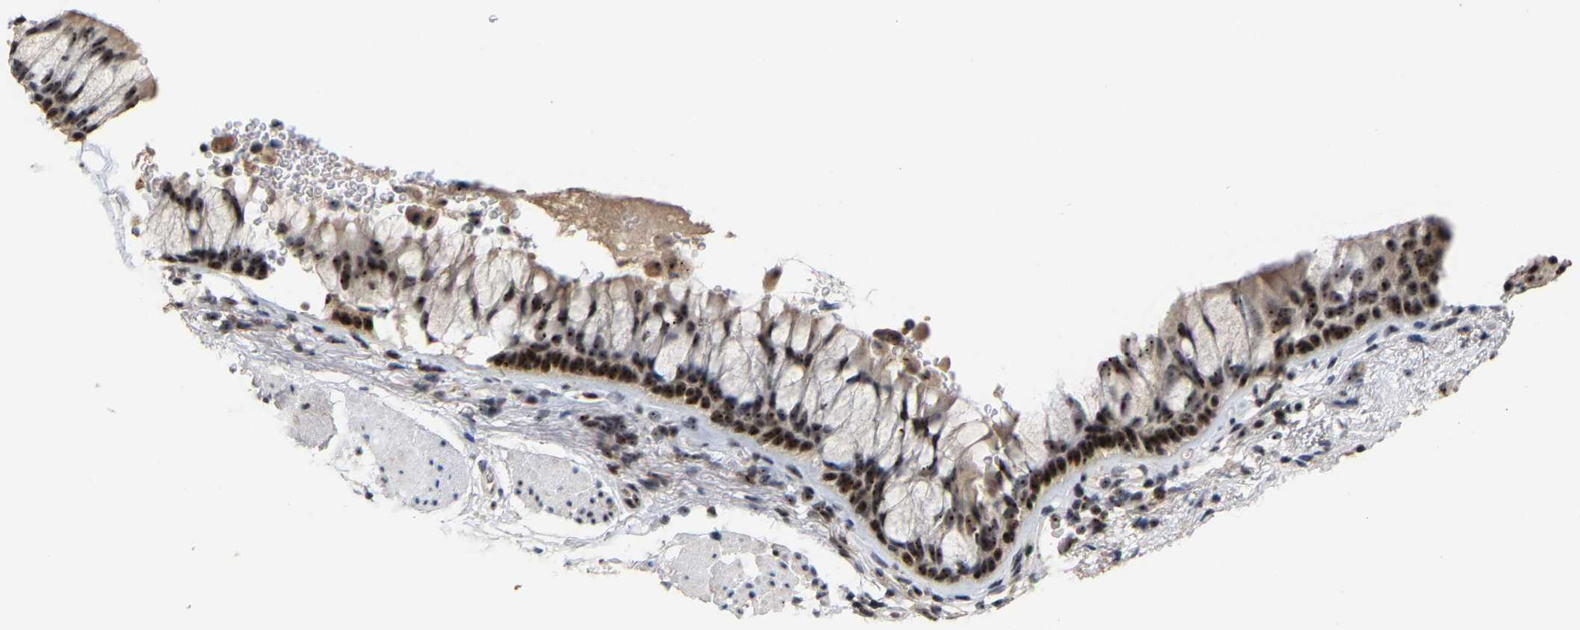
{"staining": {"intensity": "strong", "quantity": ">75%", "location": "nuclear"}, "tissue": "bronchus", "cell_type": "Respiratory epithelial cells", "image_type": "normal", "snomed": [{"axis": "morphology", "description": "Normal tissue, NOS"}, {"axis": "topography", "description": "Cartilage tissue"}, {"axis": "topography", "description": "Bronchus"}], "caption": "Immunohistochemistry (IHC) of unremarkable human bronchus reveals high levels of strong nuclear positivity in approximately >75% of respiratory epithelial cells. (DAB IHC with brightfield microscopy, high magnification).", "gene": "NOP58", "patient": {"sex": "female", "age": 53}}